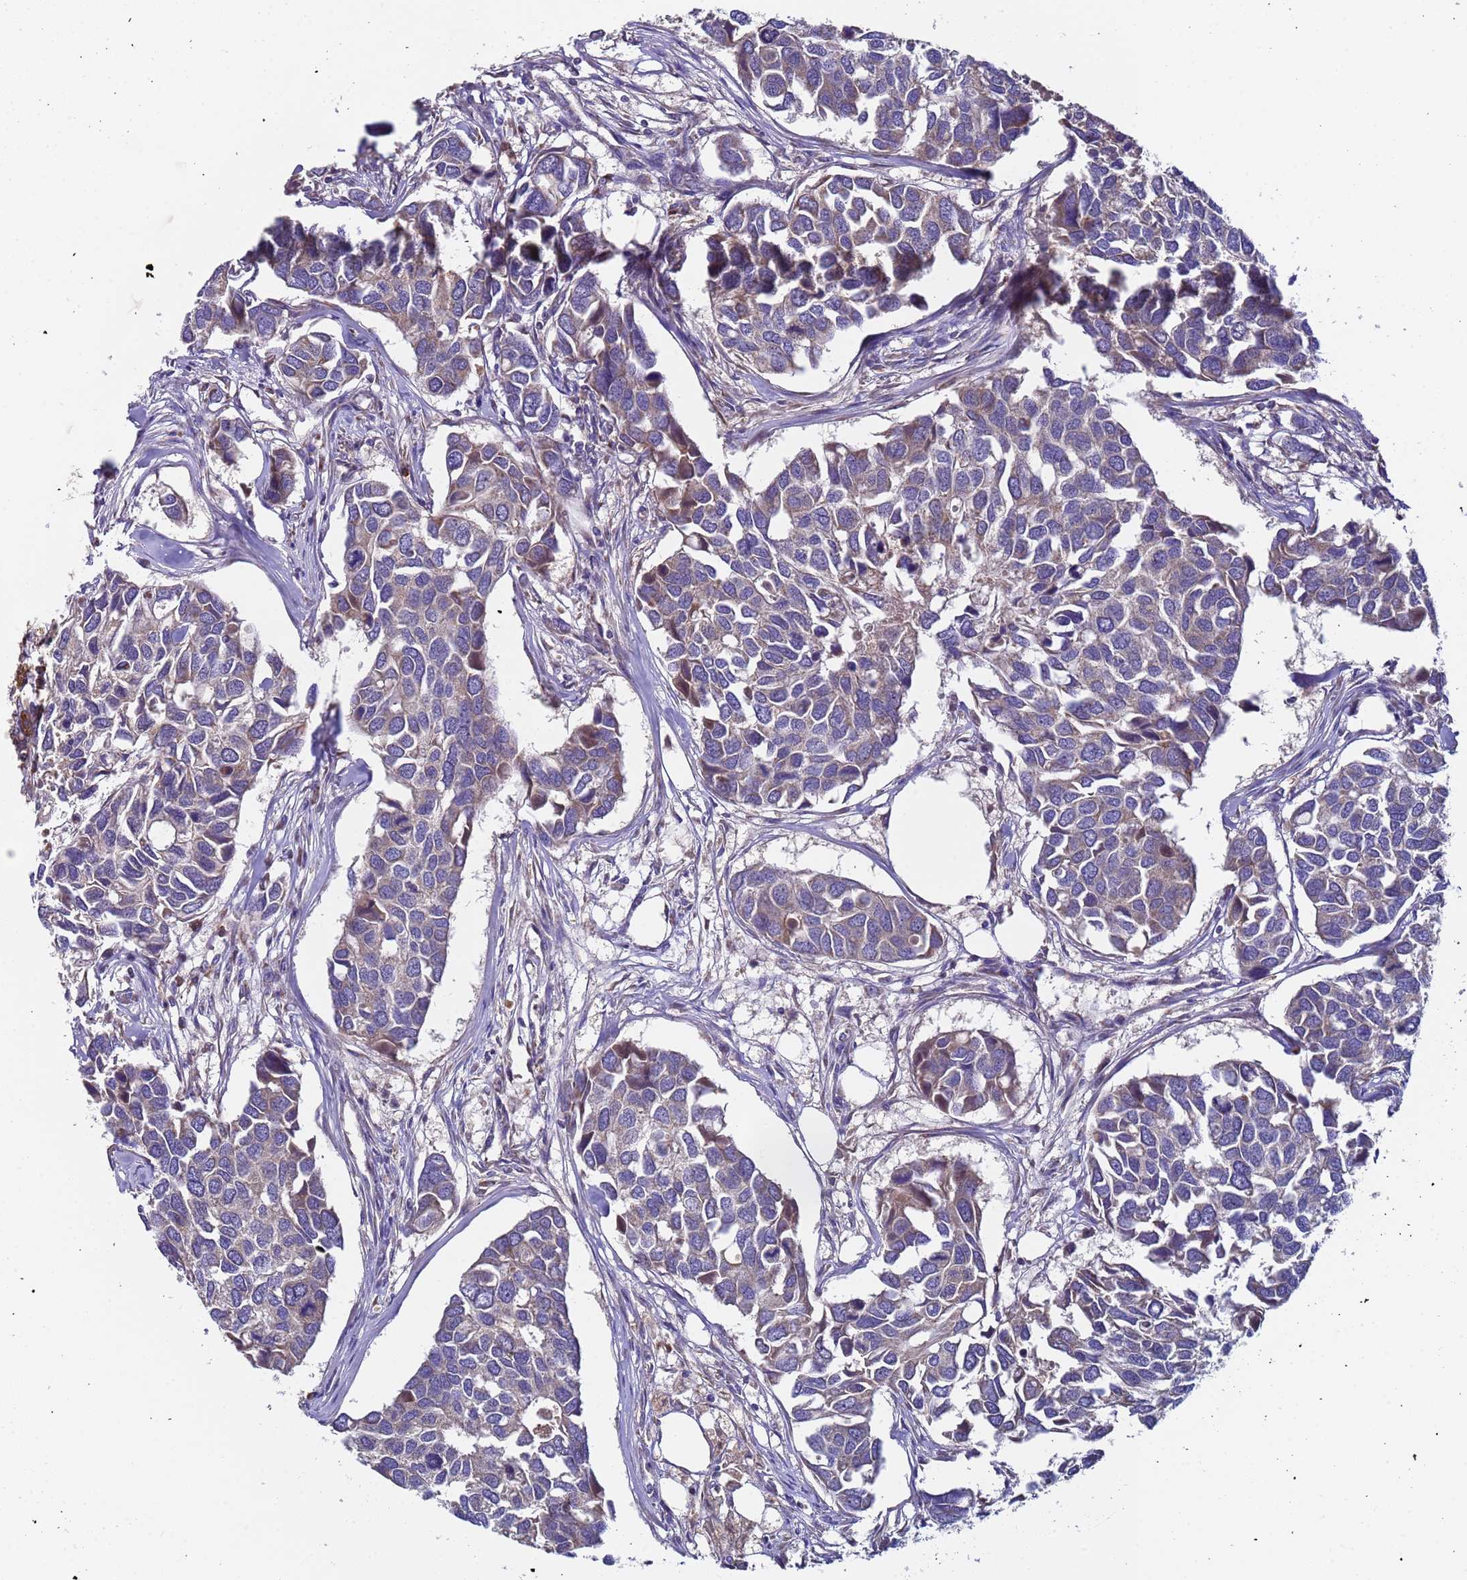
{"staining": {"intensity": "weak", "quantity": "25%-75%", "location": "cytoplasmic/membranous"}, "tissue": "breast cancer", "cell_type": "Tumor cells", "image_type": "cancer", "snomed": [{"axis": "morphology", "description": "Duct carcinoma"}, {"axis": "topography", "description": "Breast"}], "caption": "Immunohistochemistry photomicrograph of human breast cancer (intraductal carcinoma) stained for a protein (brown), which exhibits low levels of weak cytoplasmic/membranous positivity in approximately 25%-75% of tumor cells.", "gene": "TMEM126A", "patient": {"sex": "female", "age": 83}}